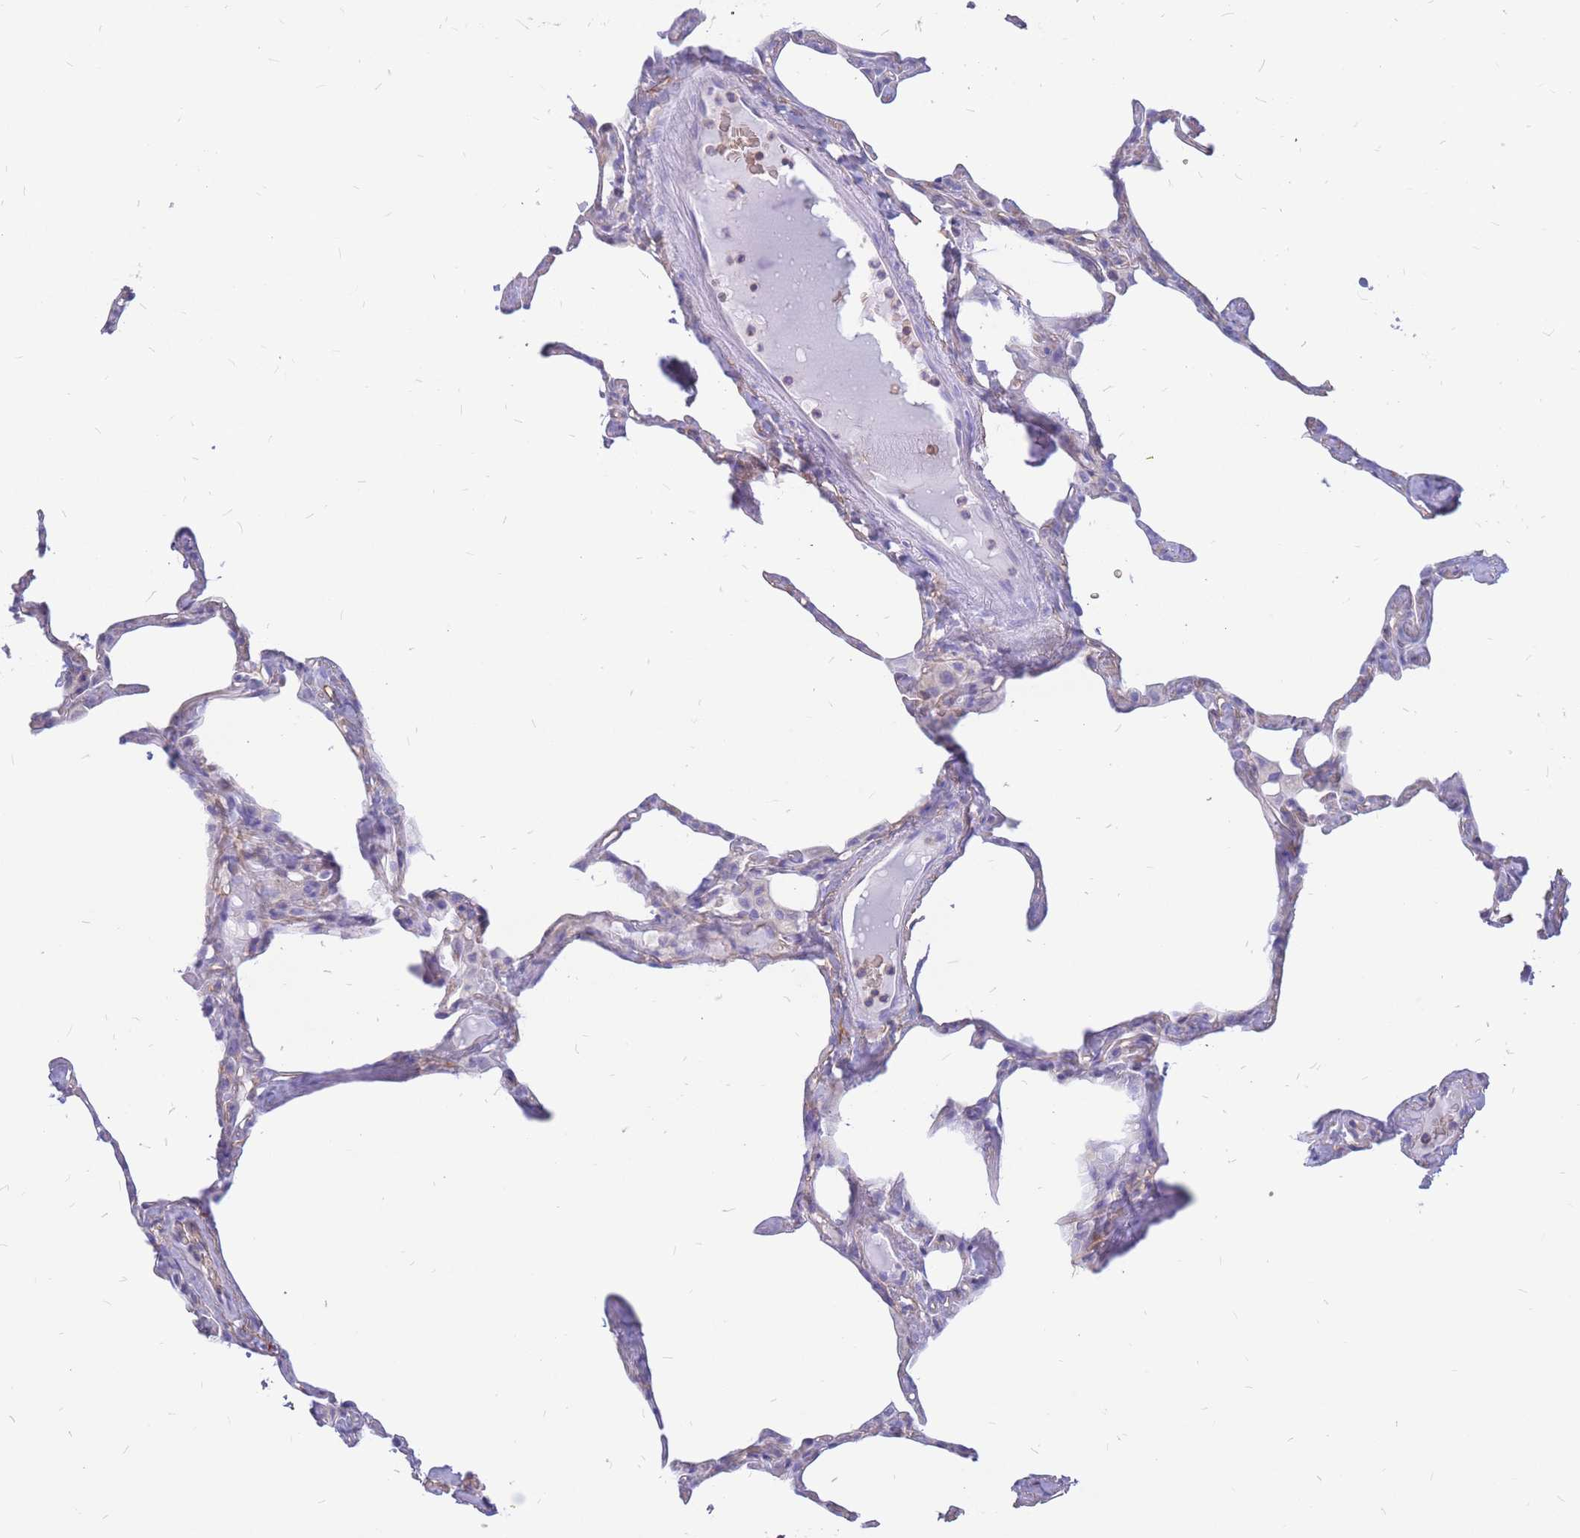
{"staining": {"intensity": "negative", "quantity": "none", "location": "none"}, "tissue": "lung", "cell_type": "Alveolar cells", "image_type": "normal", "snomed": [{"axis": "morphology", "description": "Normal tissue, NOS"}, {"axis": "topography", "description": "Lung"}], "caption": "Immunohistochemistry (IHC) photomicrograph of benign lung stained for a protein (brown), which displays no expression in alveolar cells.", "gene": "ADD2", "patient": {"sex": "male", "age": 65}}